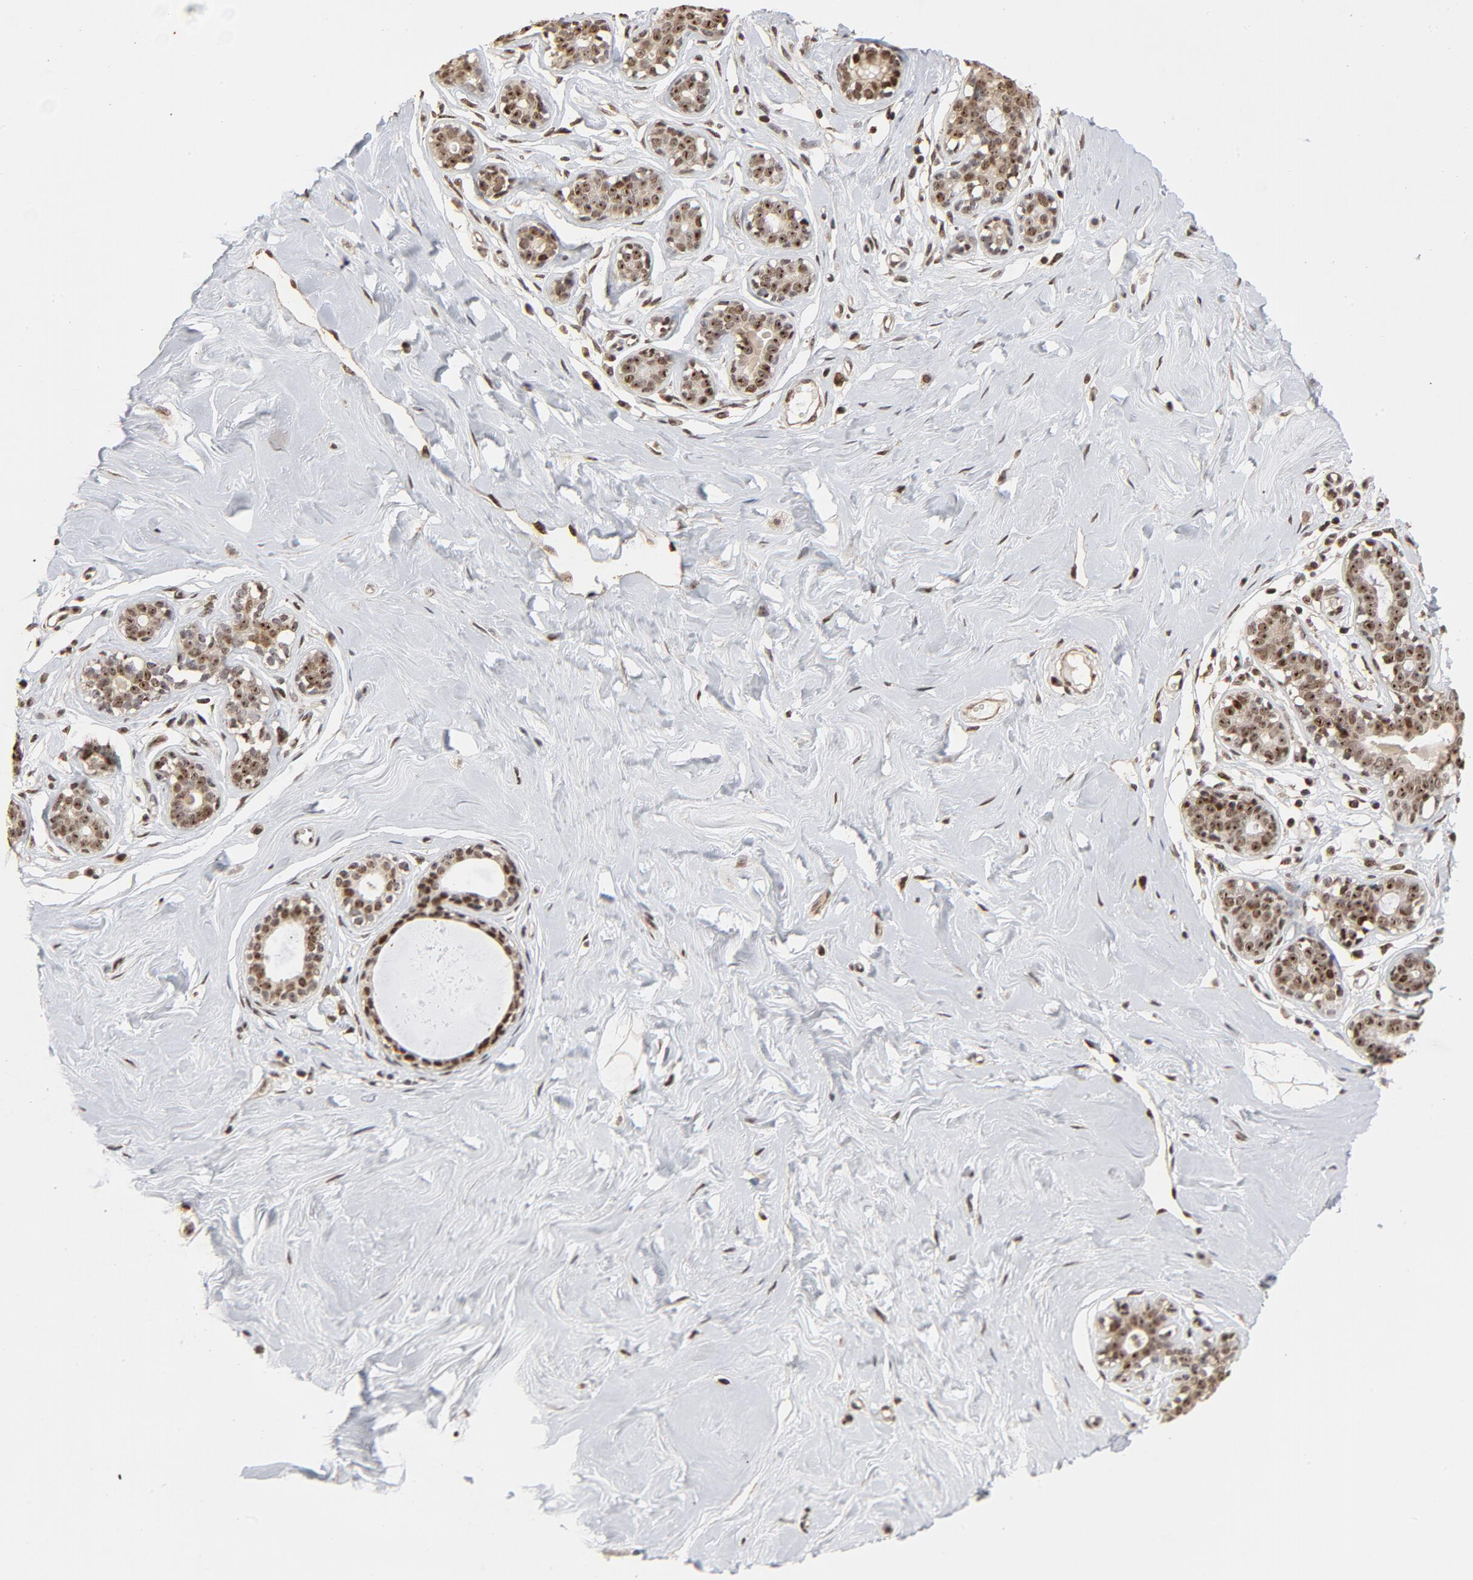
{"staining": {"intensity": "moderate", "quantity": ">75%", "location": "nuclear"}, "tissue": "breast", "cell_type": "Adipocytes", "image_type": "normal", "snomed": [{"axis": "morphology", "description": "Normal tissue, NOS"}, {"axis": "topography", "description": "Breast"}], "caption": "Protein analysis of unremarkable breast shows moderate nuclear expression in approximately >75% of adipocytes. (DAB = brown stain, brightfield microscopy at high magnification).", "gene": "TP53RK", "patient": {"sex": "female", "age": 23}}